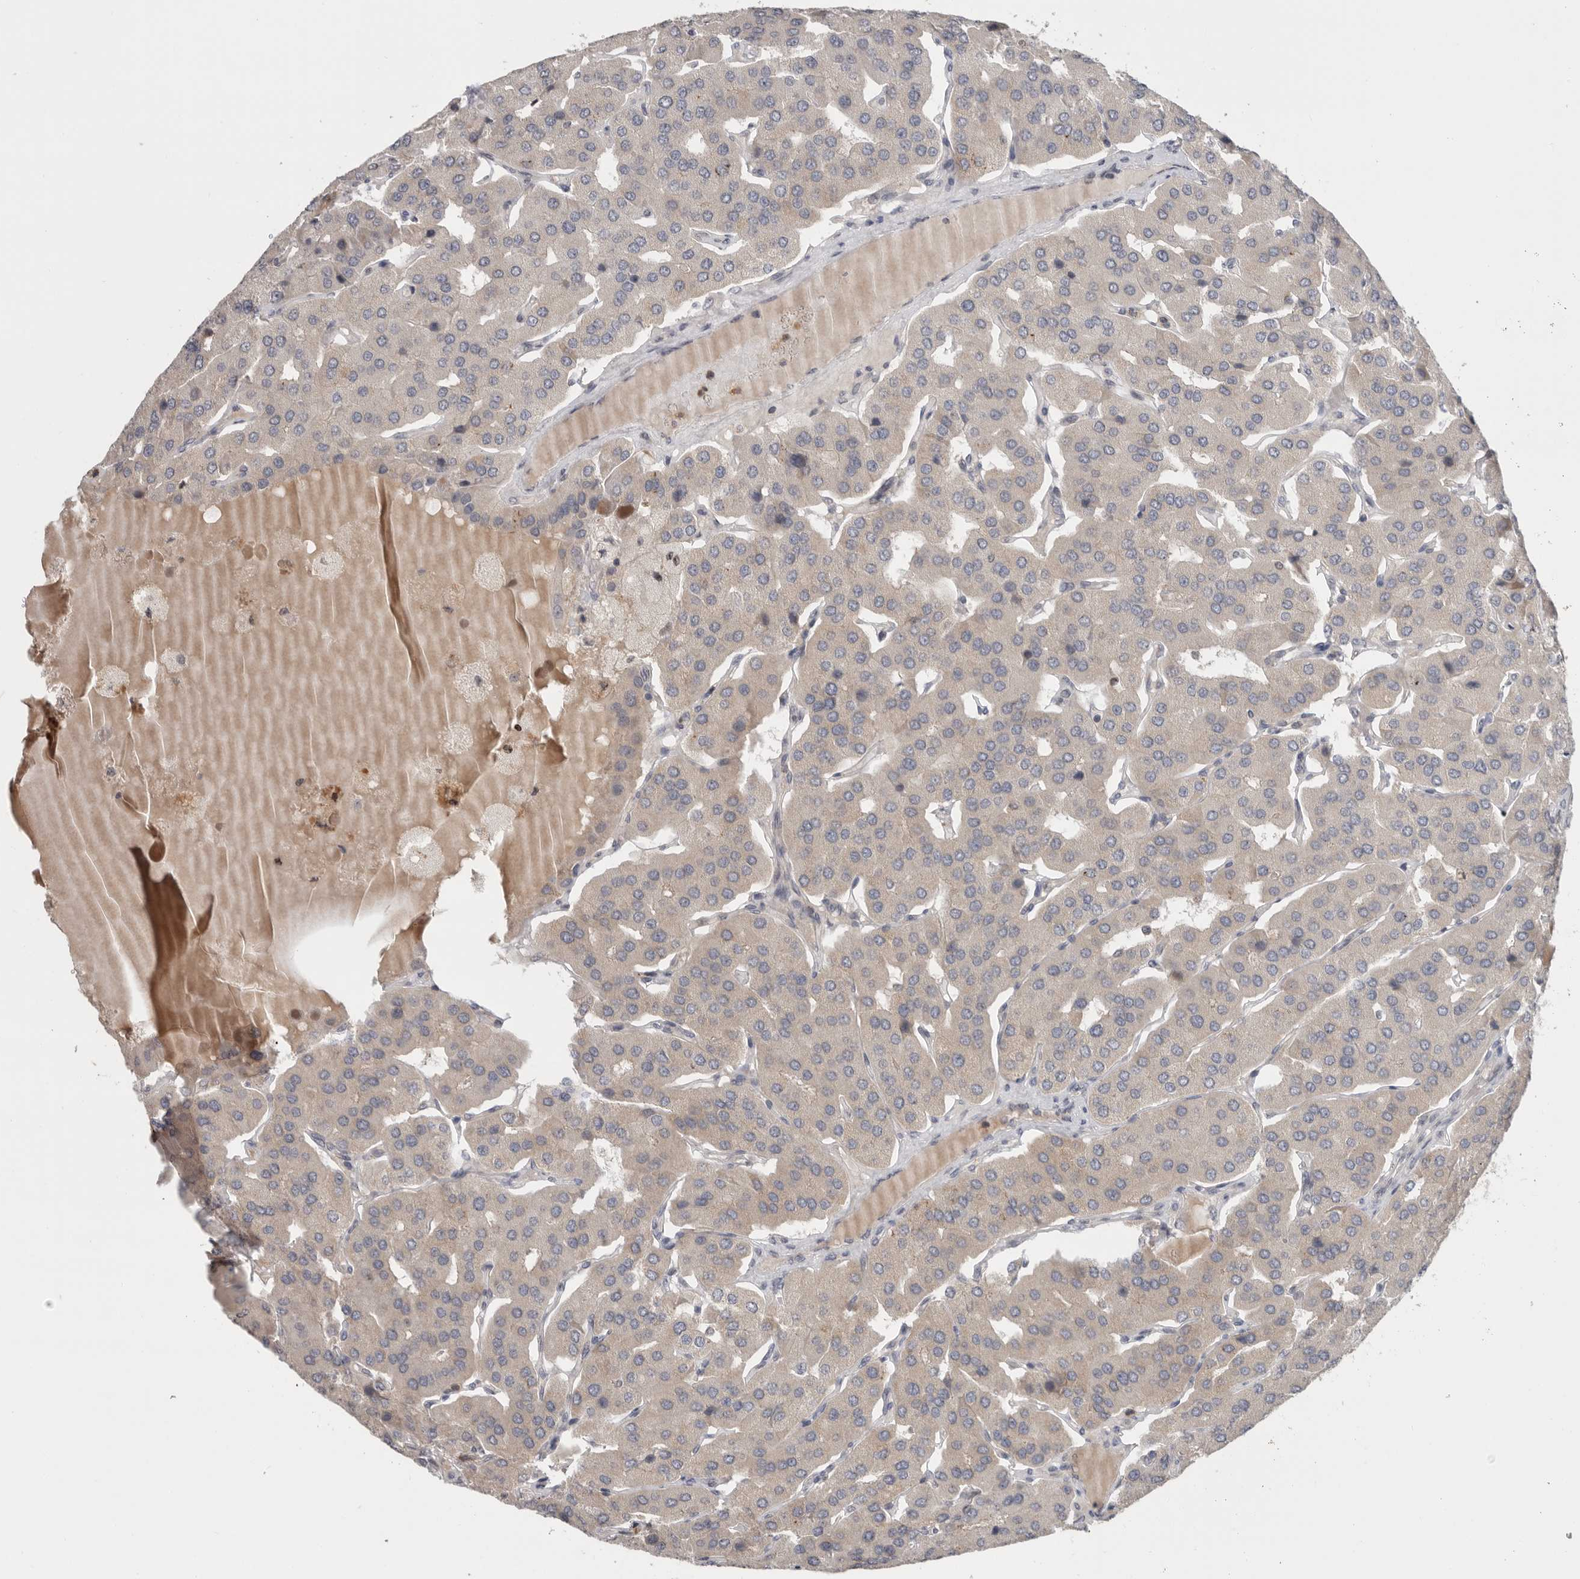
{"staining": {"intensity": "moderate", "quantity": "<25%", "location": "cytoplasmic/membranous"}, "tissue": "parathyroid gland", "cell_type": "Glandular cells", "image_type": "normal", "snomed": [{"axis": "morphology", "description": "Normal tissue, NOS"}, {"axis": "morphology", "description": "Adenoma, NOS"}, {"axis": "topography", "description": "Parathyroid gland"}], "caption": "Human parathyroid gland stained with a brown dye reveals moderate cytoplasmic/membranous positive positivity in approximately <25% of glandular cells.", "gene": "KLK5", "patient": {"sex": "female", "age": 86}}